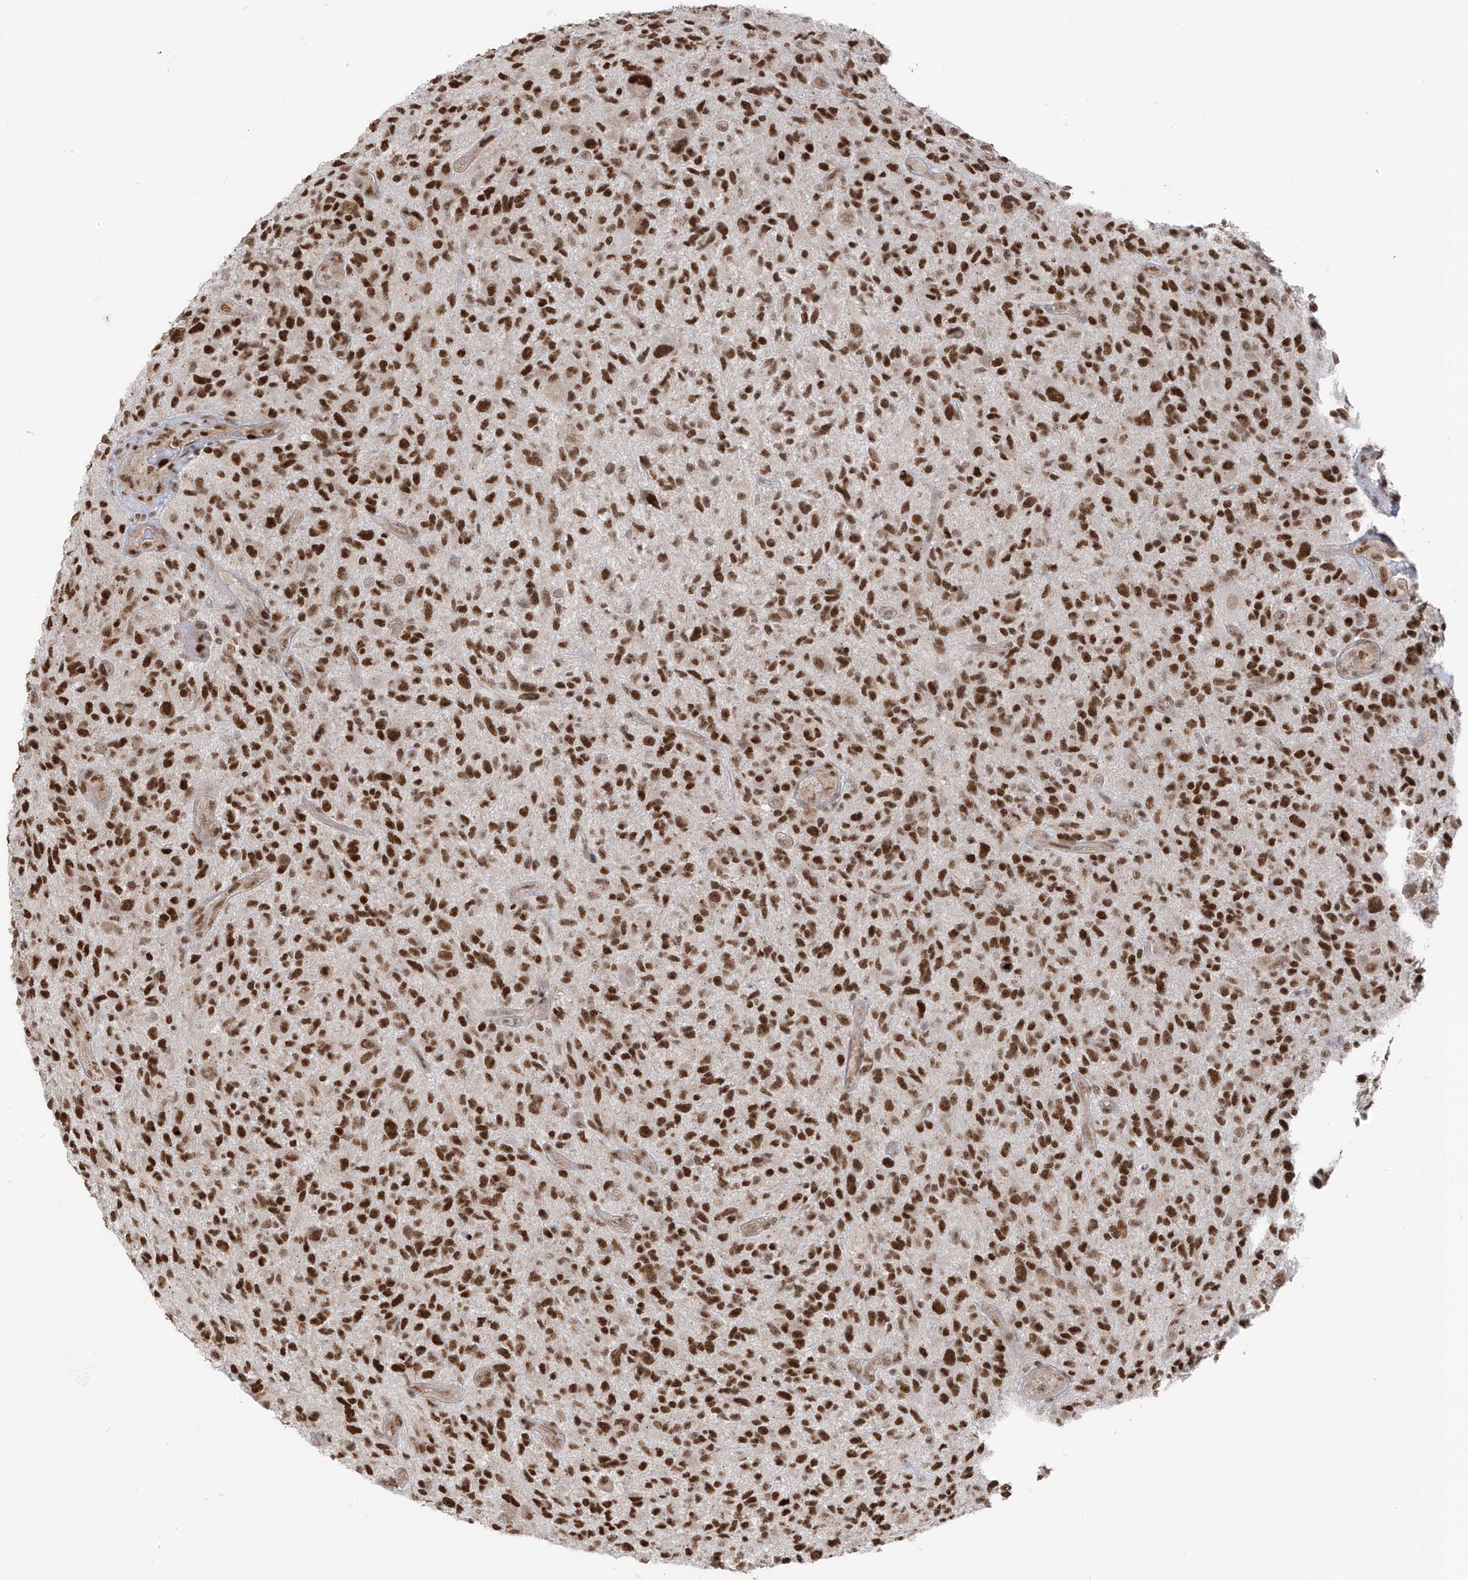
{"staining": {"intensity": "strong", "quantity": ">75%", "location": "nuclear"}, "tissue": "glioma", "cell_type": "Tumor cells", "image_type": "cancer", "snomed": [{"axis": "morphology", "description": "Glioma, malignant, High grade"}, {"axis": "topography", "description": "Brain"}], "caption": "Immunohistochemistry (IHC) staining of malignant glioma (high-grade), which shows high levels of strong nuclear positivity in approximately >75% of tumor cells indicating strong nuclear protein positivity. The staining was performed using DAB (brown) for protein detection and nuclei were counterstained in hematoxylin (blue).", "gene": "ARHGEF3", "patient": {"sex": "male", "age": 47}}